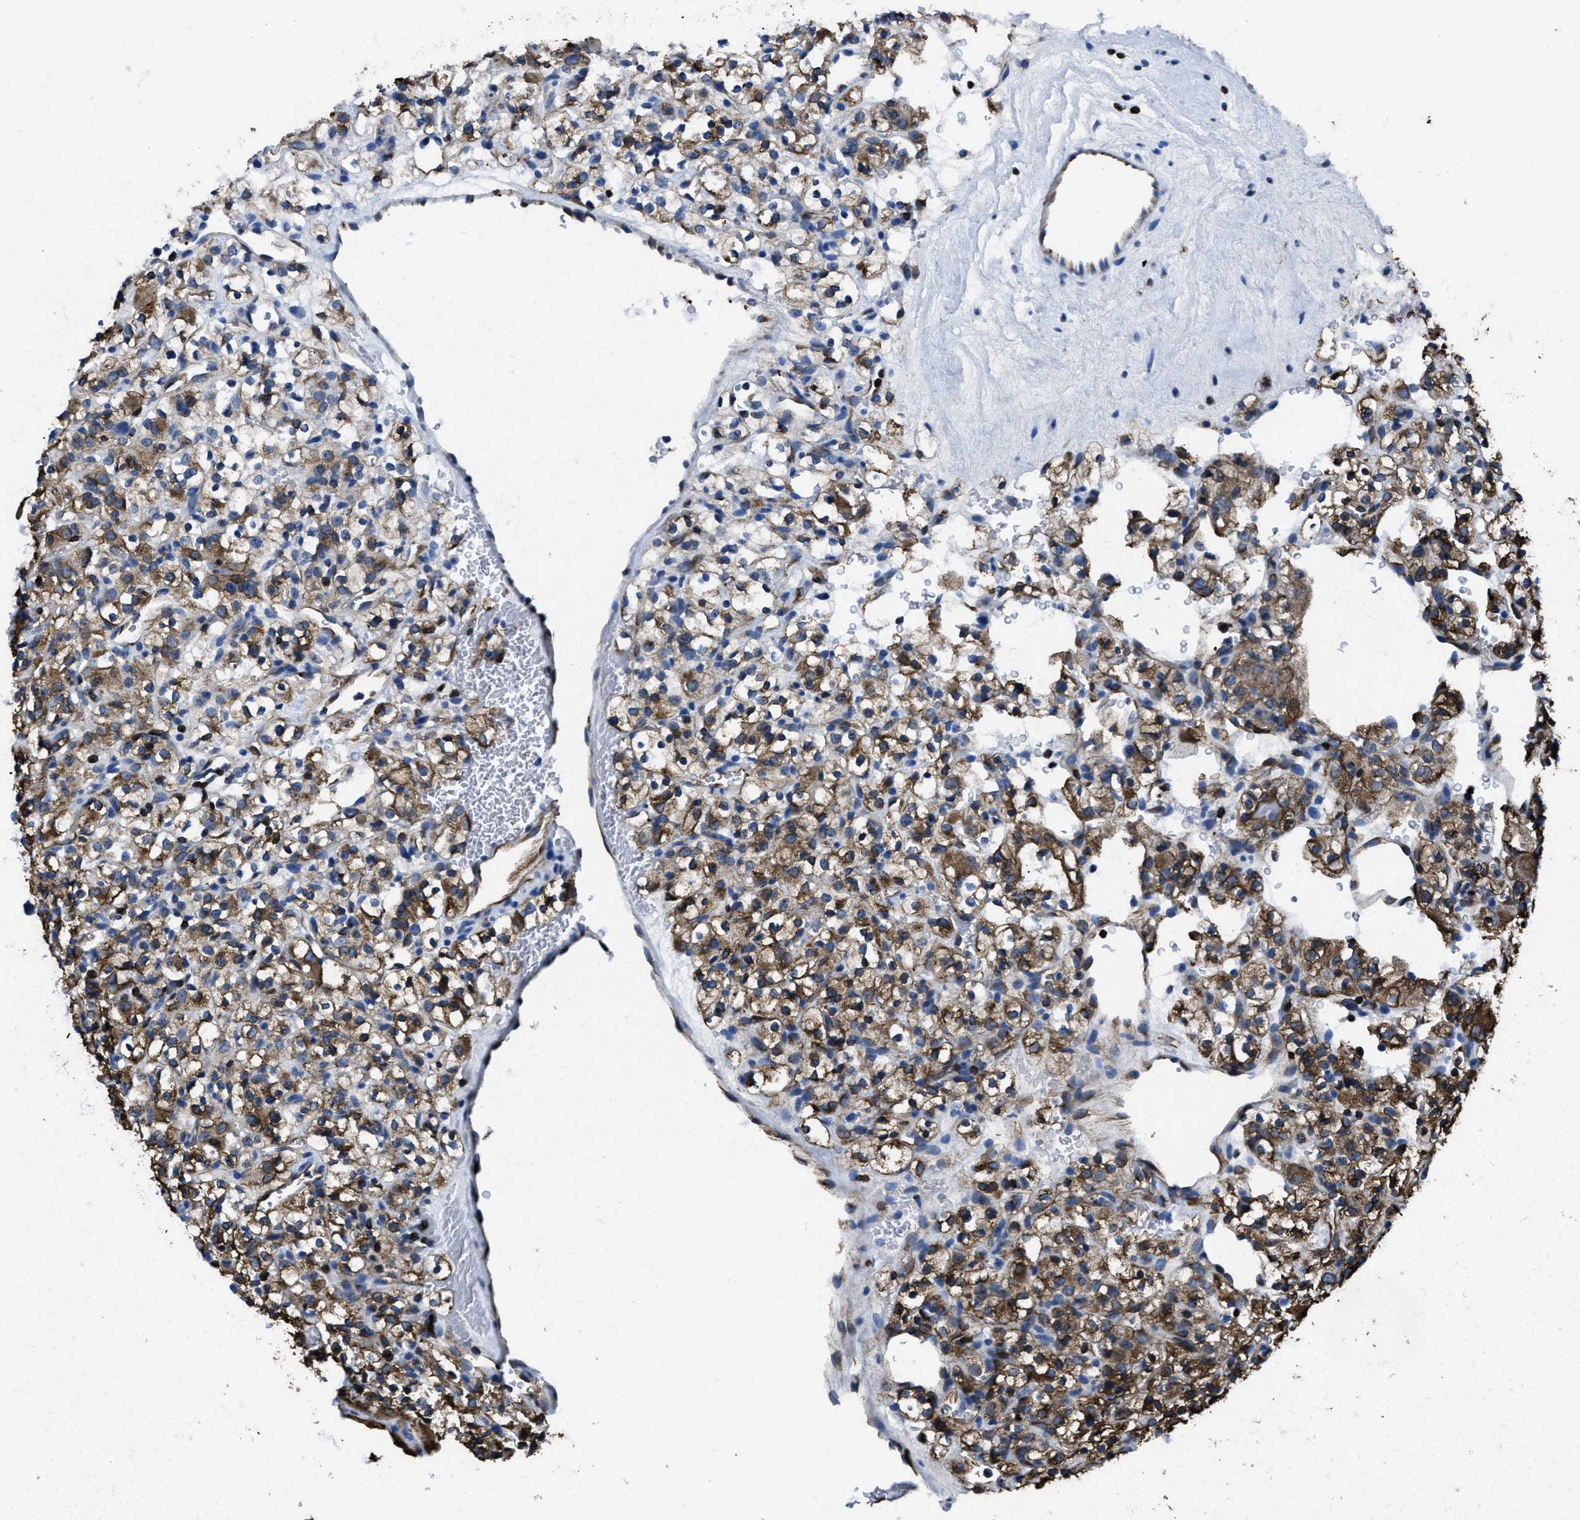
{"staining": {"intensity": "strong", "quantity": "25%-75%", "location": "cytoplasmic/membranous"}, "tissue": "renal cancer", "cell_type": "Tumor cells", "image_type": "cancer", "snomed": [{"axis": "morphology", "description": "Normal tissue, NOS"}, {"axis": "morphology", "description": "Adenocarcinoma, NOS"}, {"axis": "topography", "description": "Kidney"}], "caption": "An IHC image of tumor tissue is shown. Protein staining in brown highlights strong cytoplasmic/membranous positivity in renal adenocarcinoma within tumor cells.", "gene": "ITGA3", "patient": {"sex": "female", "age": 72}}